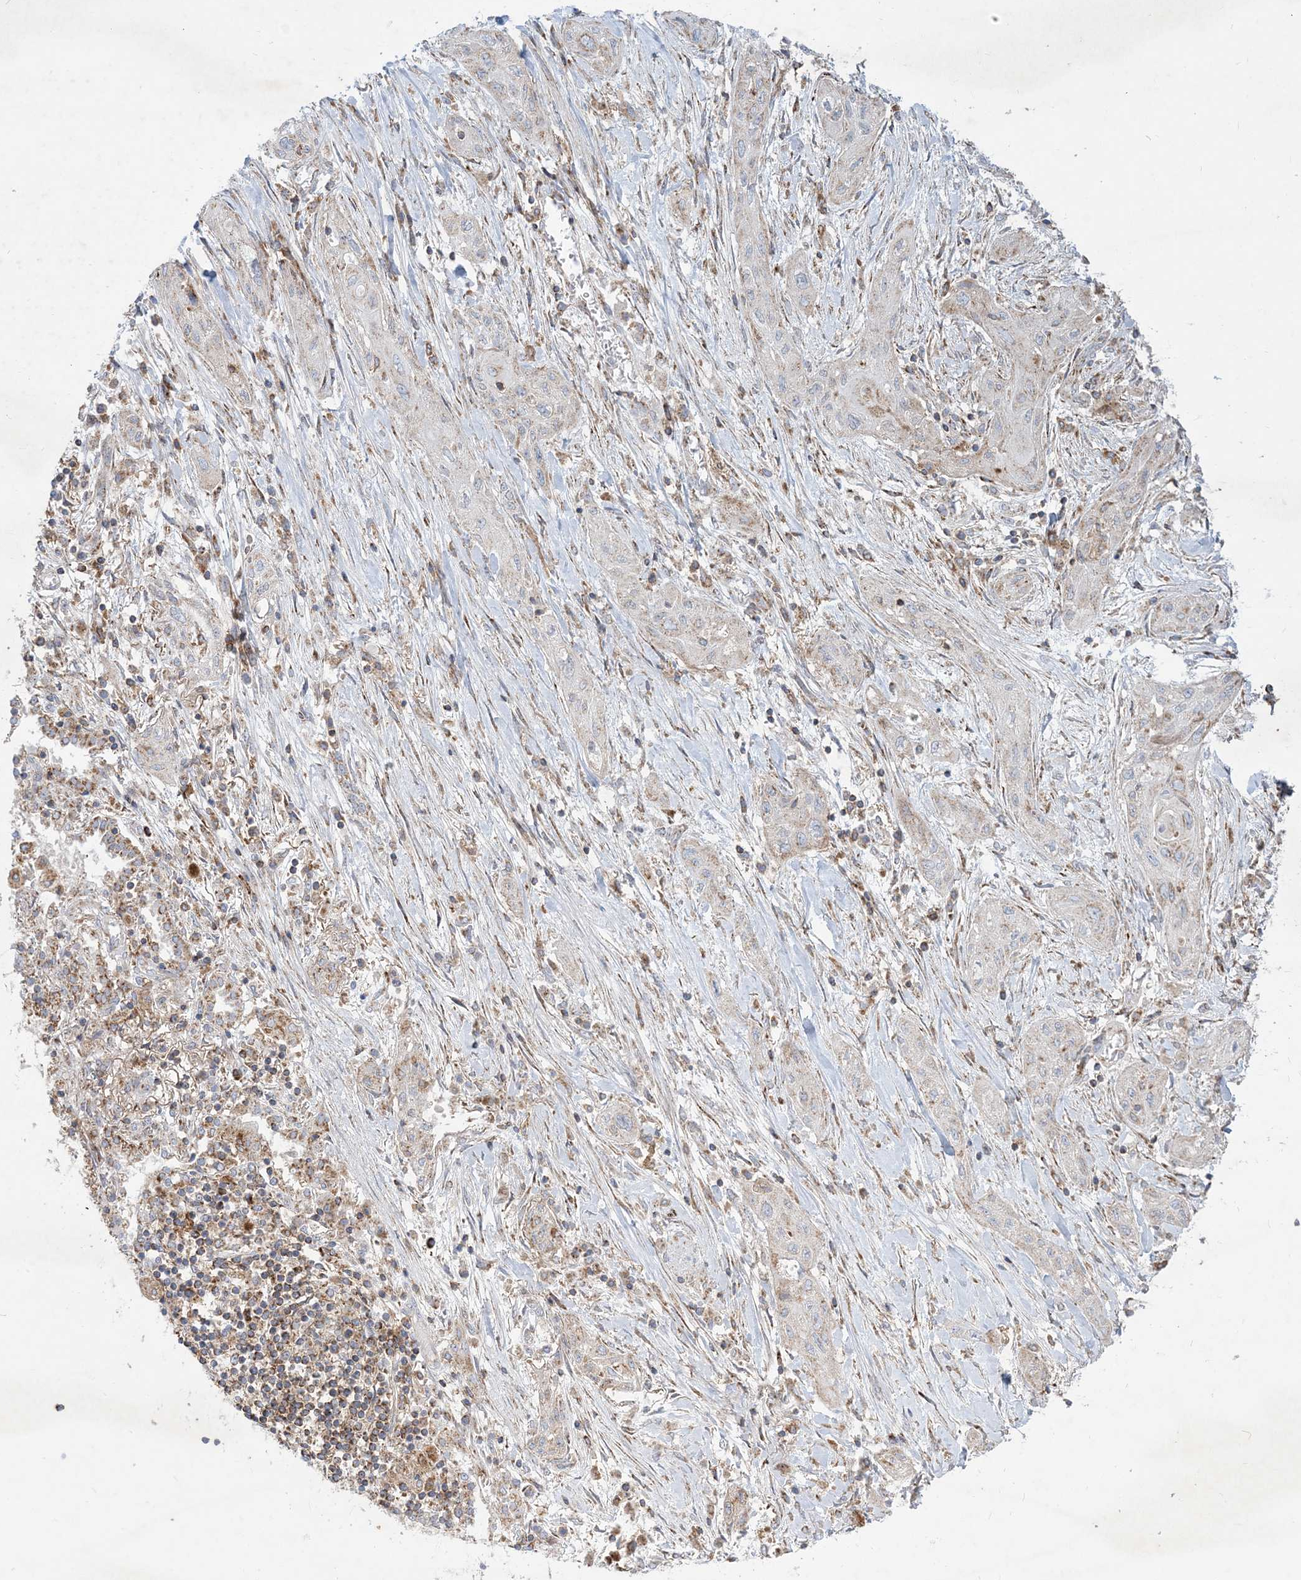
{"staining": {"intensity": "negative", "quantity": "none", "location": "none"}, "tissue": "lung cancer", "cell_type": "Tumor cells", "image_type": "cancer", "snomed": [{"axis": "morphology", "description": "Squamous cell carcinoma, NOS"}, {"axis": "topography", "description": "Lung"}], "caption": "An immunohistochemistry histopathology image of lung squamous cell carcinoma is shown. There is no staining in tumor cells of lung squamous cell carcinoma.", "gene": "BEND4", "patient": {"sex": "female", "age": 47}}